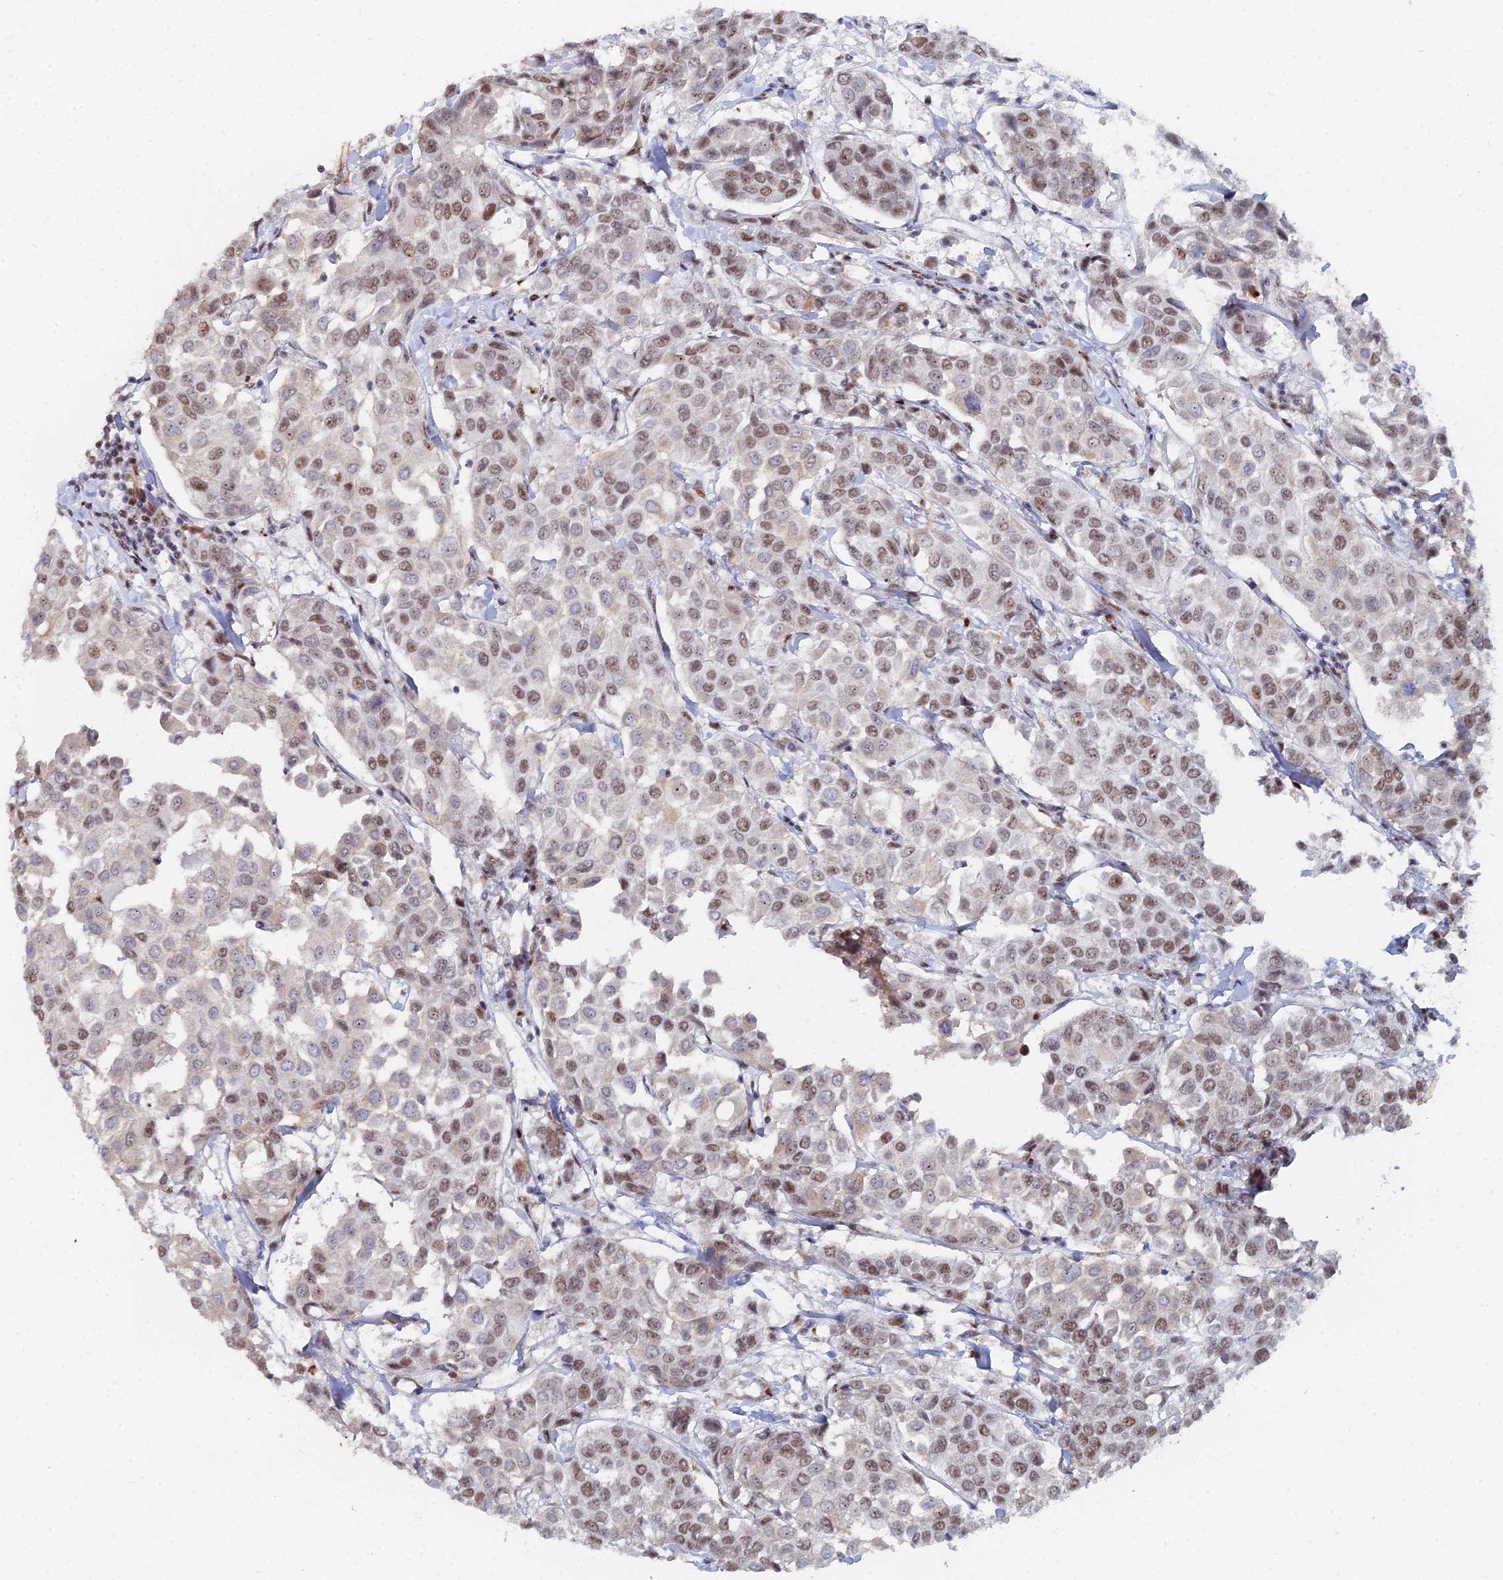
{"staining": {"intensity": "moderate", "quantity": ">75%", "location": "nuclear"}, "tissue": "breast cancer", "cell_type": "Tumor cells", "image_type": "cancer", "snomed": [{"axis": "morphology", "description": "Duct carcinoma"}, {"axis": "topography", "description": "Breast"}], "caption": "A high-resolution image shows IHC staining of breast cancer (intraductal carcinoma), which demonstrates moderate nuclear positivity in approximately >75% of tumor cells.", "gene": "GSC2", "patient": {"sex": "female", "age": 55}}